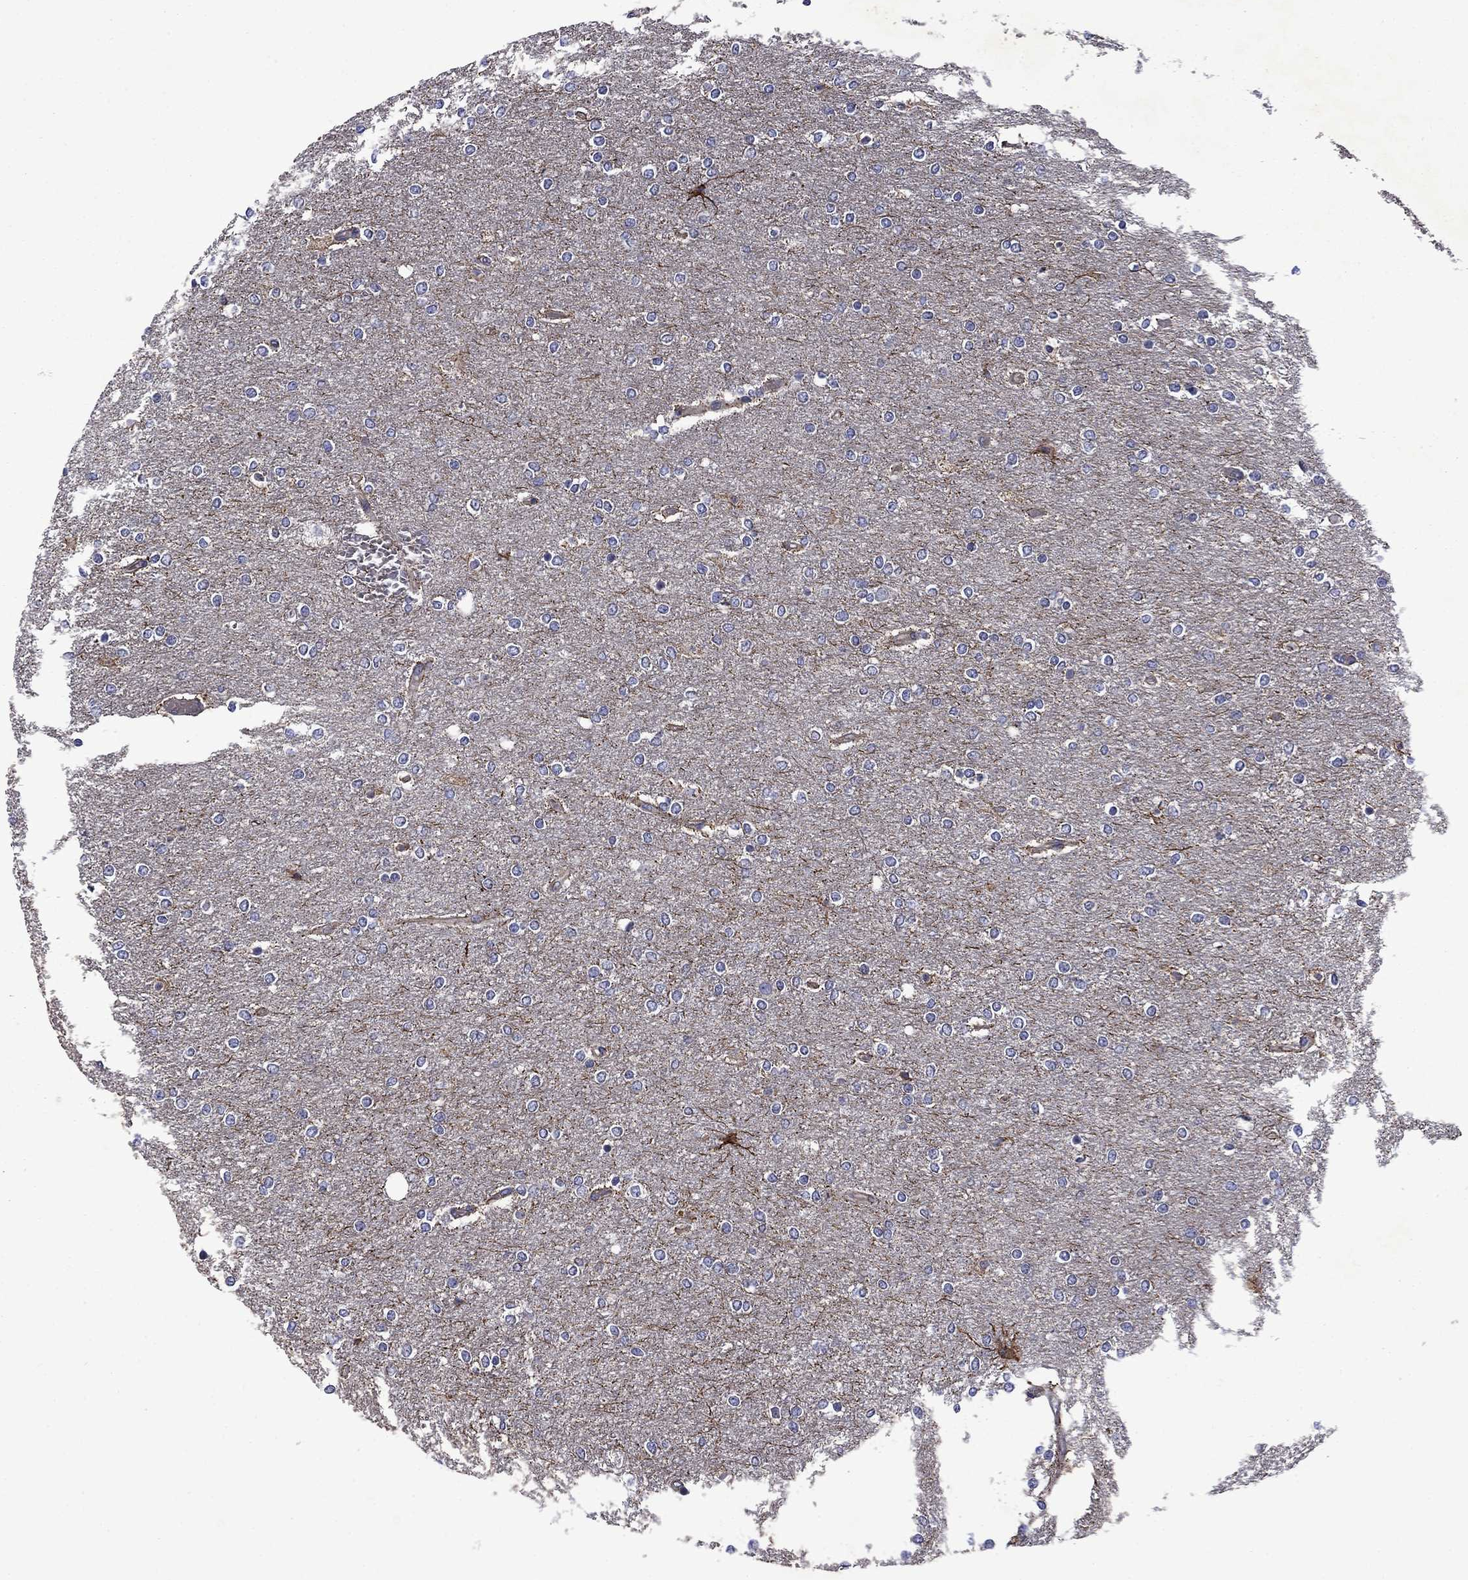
{"staining": {"intensity": "strong", "quantity": "<25%", "location": "cytoplasmic/membranous"}, "tissue": "glioma", "cell_type": "Tumor cells", "image_type": "cancer", "snomed": [{"axis": "morphology", "description": "Glioma, malignant, High grade"}, {"axis": "topography", "description": "Brain"}], "caption": "The histopathology image reveals immunohistochemical staining of glioma. There is strong cytoplasmic/membranous expression is present in approximately <25% of tumor cells.", "gene": "KIF22", "patient": {"sex": "female", "age": 61}}